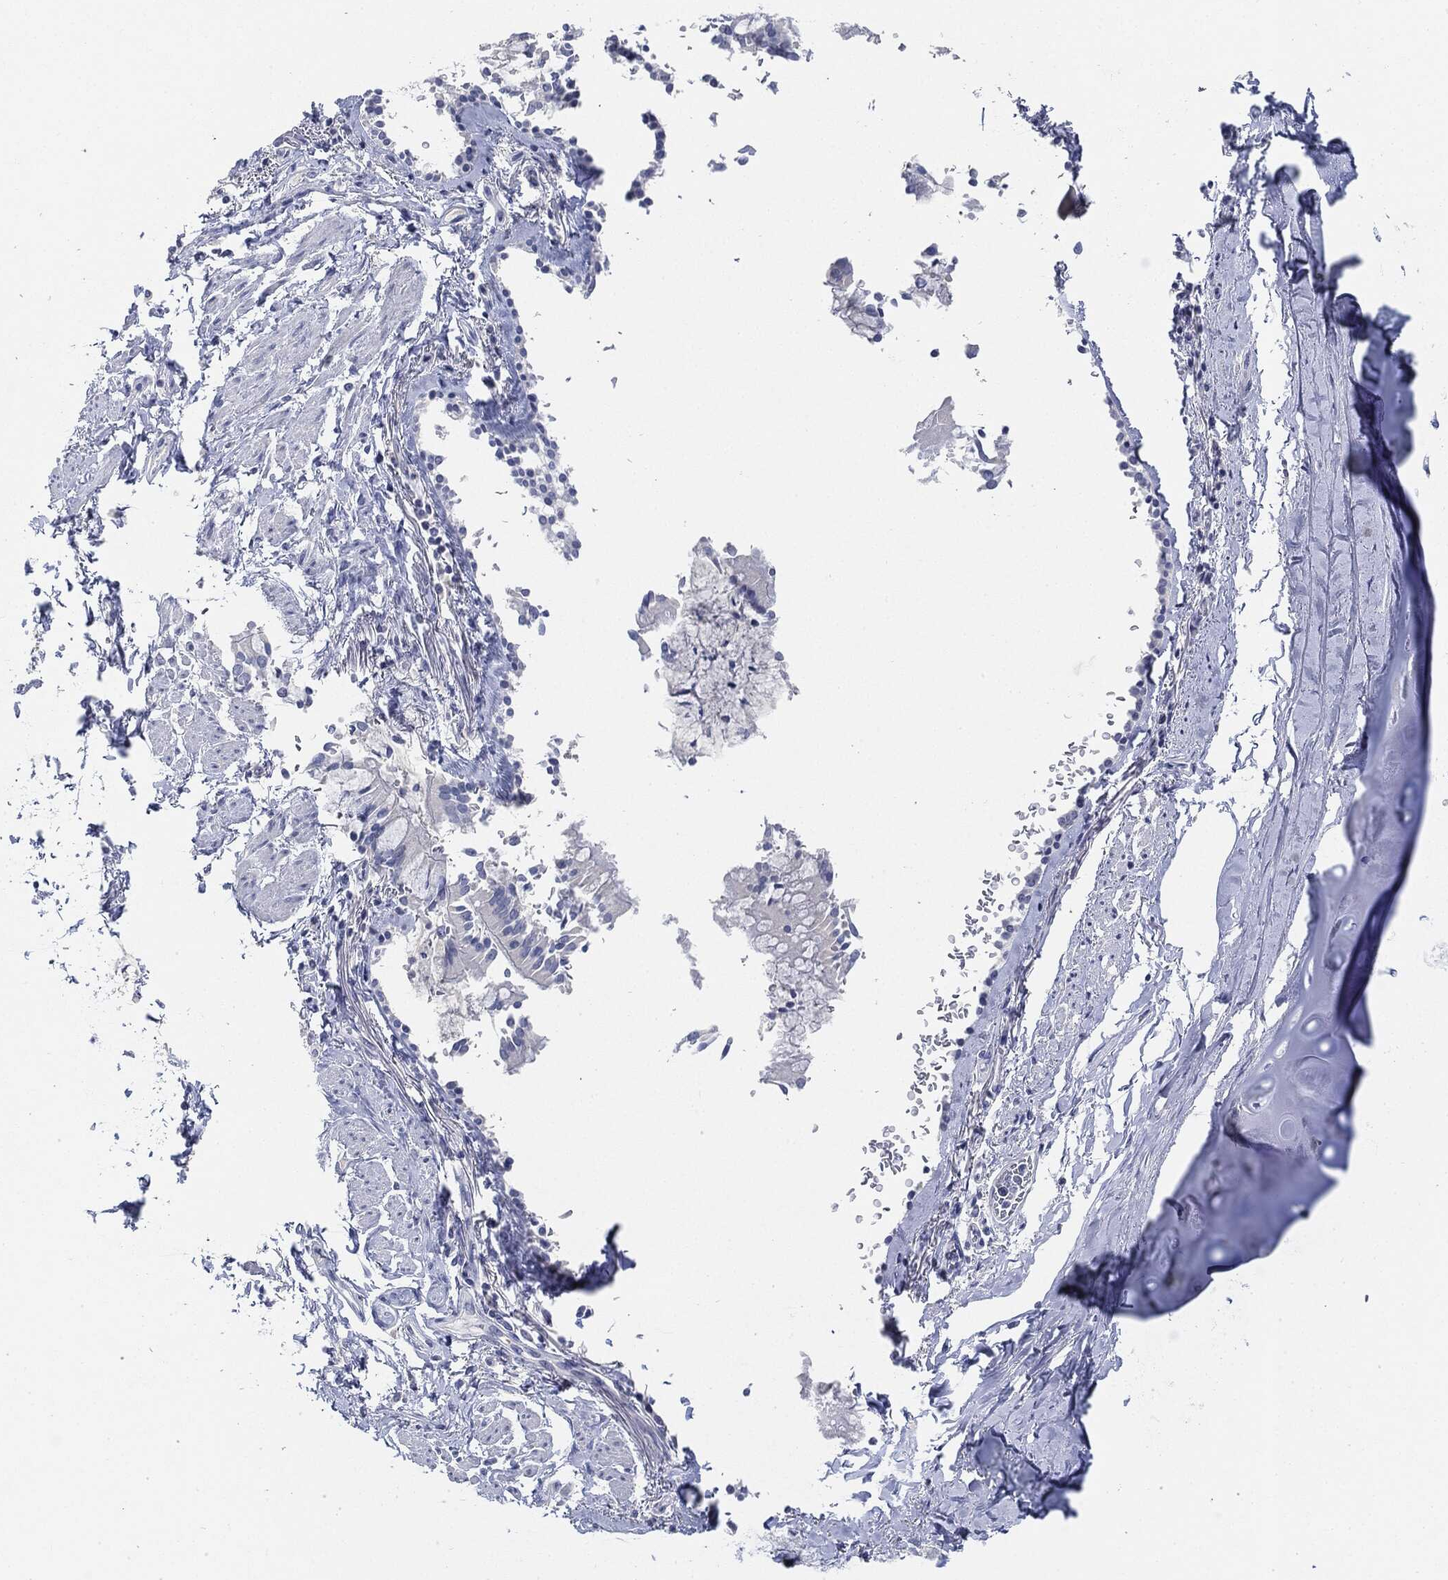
{"staining": {"intensity": "negative", "quantity": "none", "location": "none"}, "tissue": "soft tissue", "cell_type": "Chondrocytes", "image_type": "normal", "snomed": [{"axis": "morphology", "description": "Normal tissue, NOS"}, {"axis": "topography", "description": "Cartilage tissue"}, {"axis": "topography", "description": "Bronchus"}, {"axis": "topography", "description": "Peripheral nerve tissue"}], "caption": "DAB immunohistochemical staining of benign human soft tissue exhibits no significant expression in chondrocytes.", "gene": "AFP", "patient": {"sex": "male", "age": 67}}